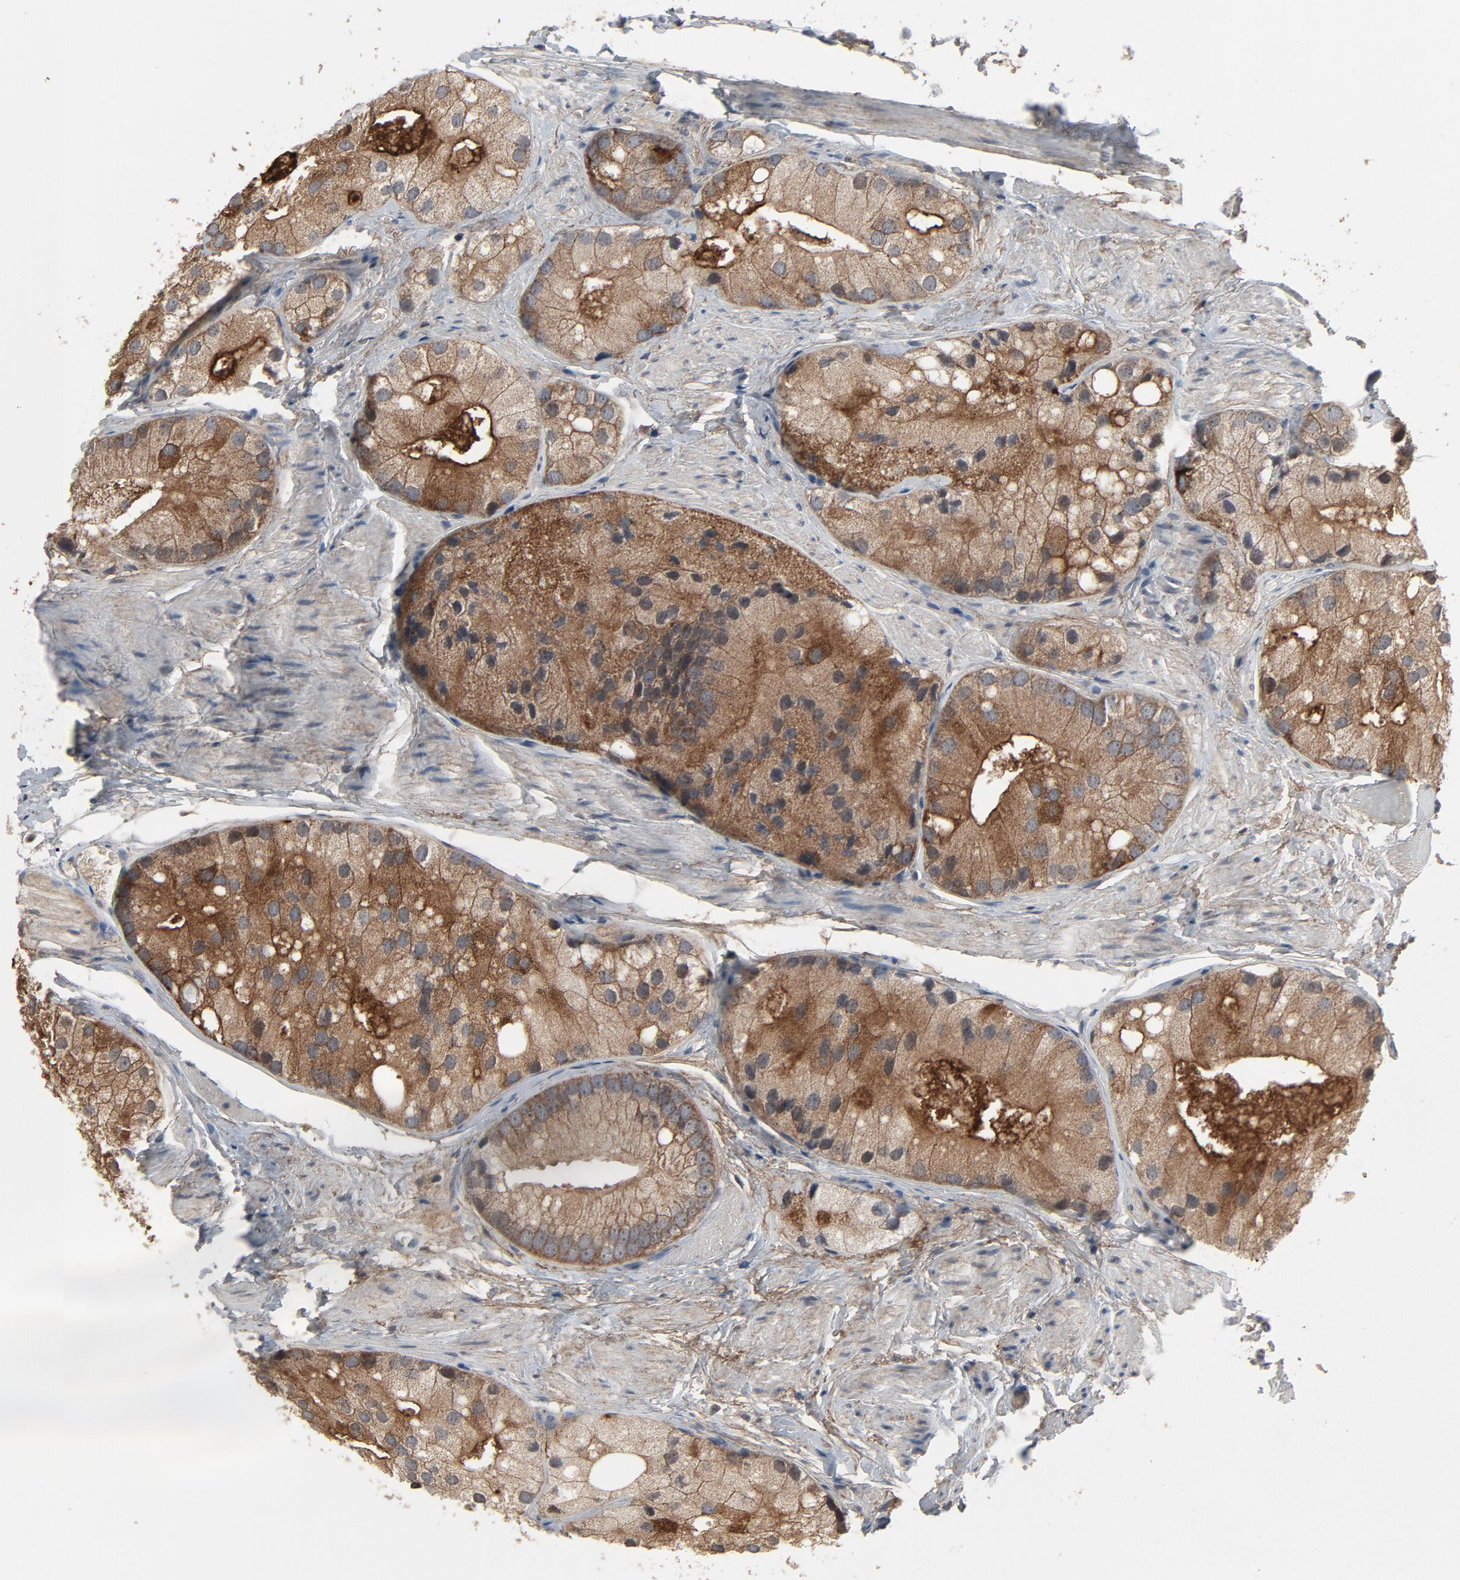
{"staining": {"intensity": "moderate", "quantity": ">75%", "location": "cytoplasmic/membranous"}, "tissue": "prostate cancer", "cell_type": "Tumor cells", "image_type": "cancer", "snomed": [{"axis": "morphology", "description": "Adenocarcinoma, Low grade"}, {"axis": "topography", "description": "Prostate"}], "caption": "Immunohistochemistry photomicrograph of prostate cancer (adenocarcinoma (low-grade)) stained for a protein (brown), which displays medium levels of moderate cytoplasmic/membranous staining in approximately >75% of tumor cells.", "gene": "PDZD4", "patient": {"sex": "male", "age": 69}}